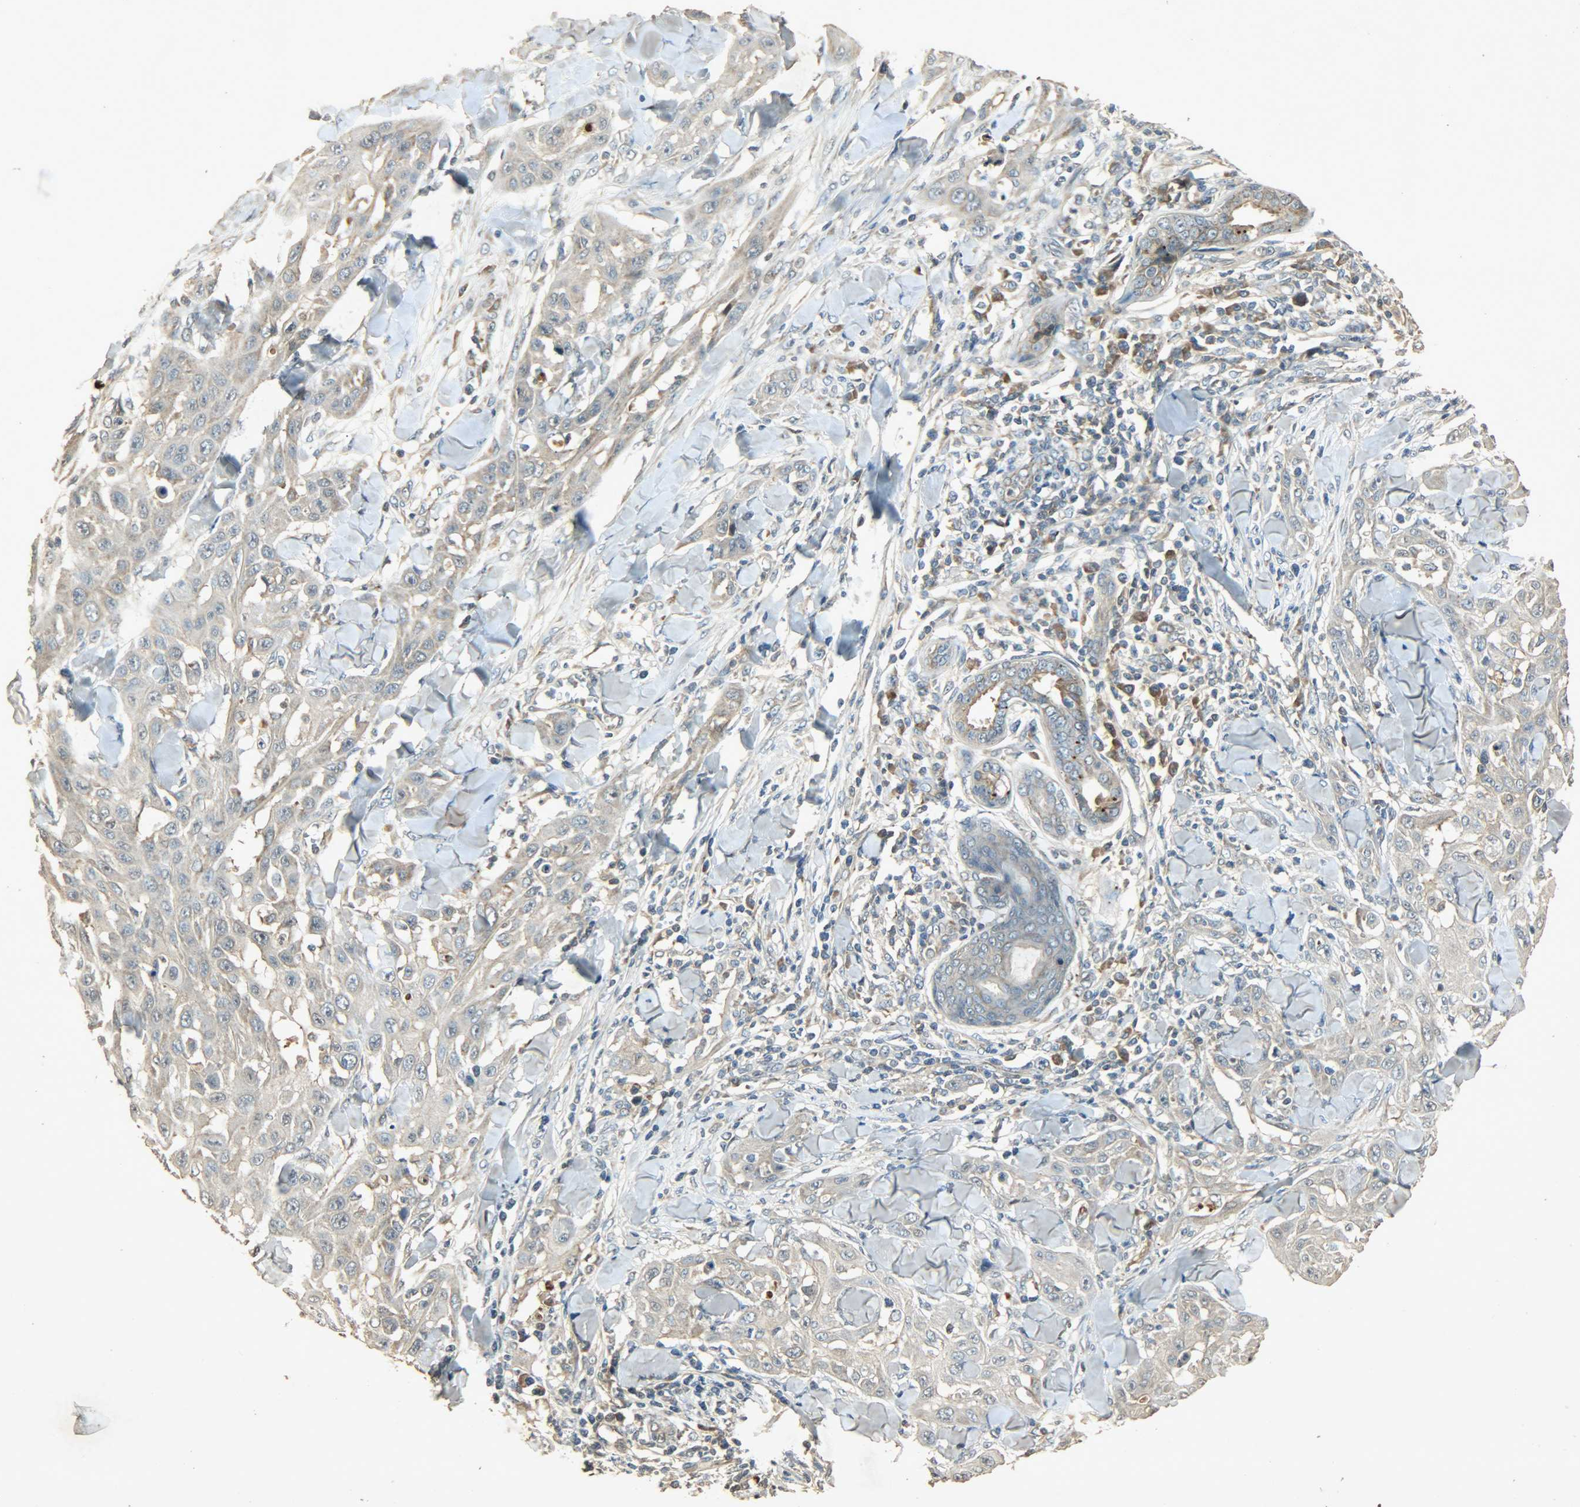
{"staining": {"intensity": "weak", "quantity": ">75%", "location": "cytoplasmic/membranous"}, "tissue": "skin cancer", "cell_type": "Tumor cells", "image_type": "cancer", "snomed": [{"axis": "morphology", "description": "Squamous cell carcinoma, NOS"}, {"axis": "topography", "description": "Skin"}], "caption": "A low amount of weak cytoplasmic/membranous expression is seen in approximately >75% of tumor cells in skin squamous cell carcinoma tissue.", "gene": "ATP2B1", "patient": {"sex": "male", "age": 24}}